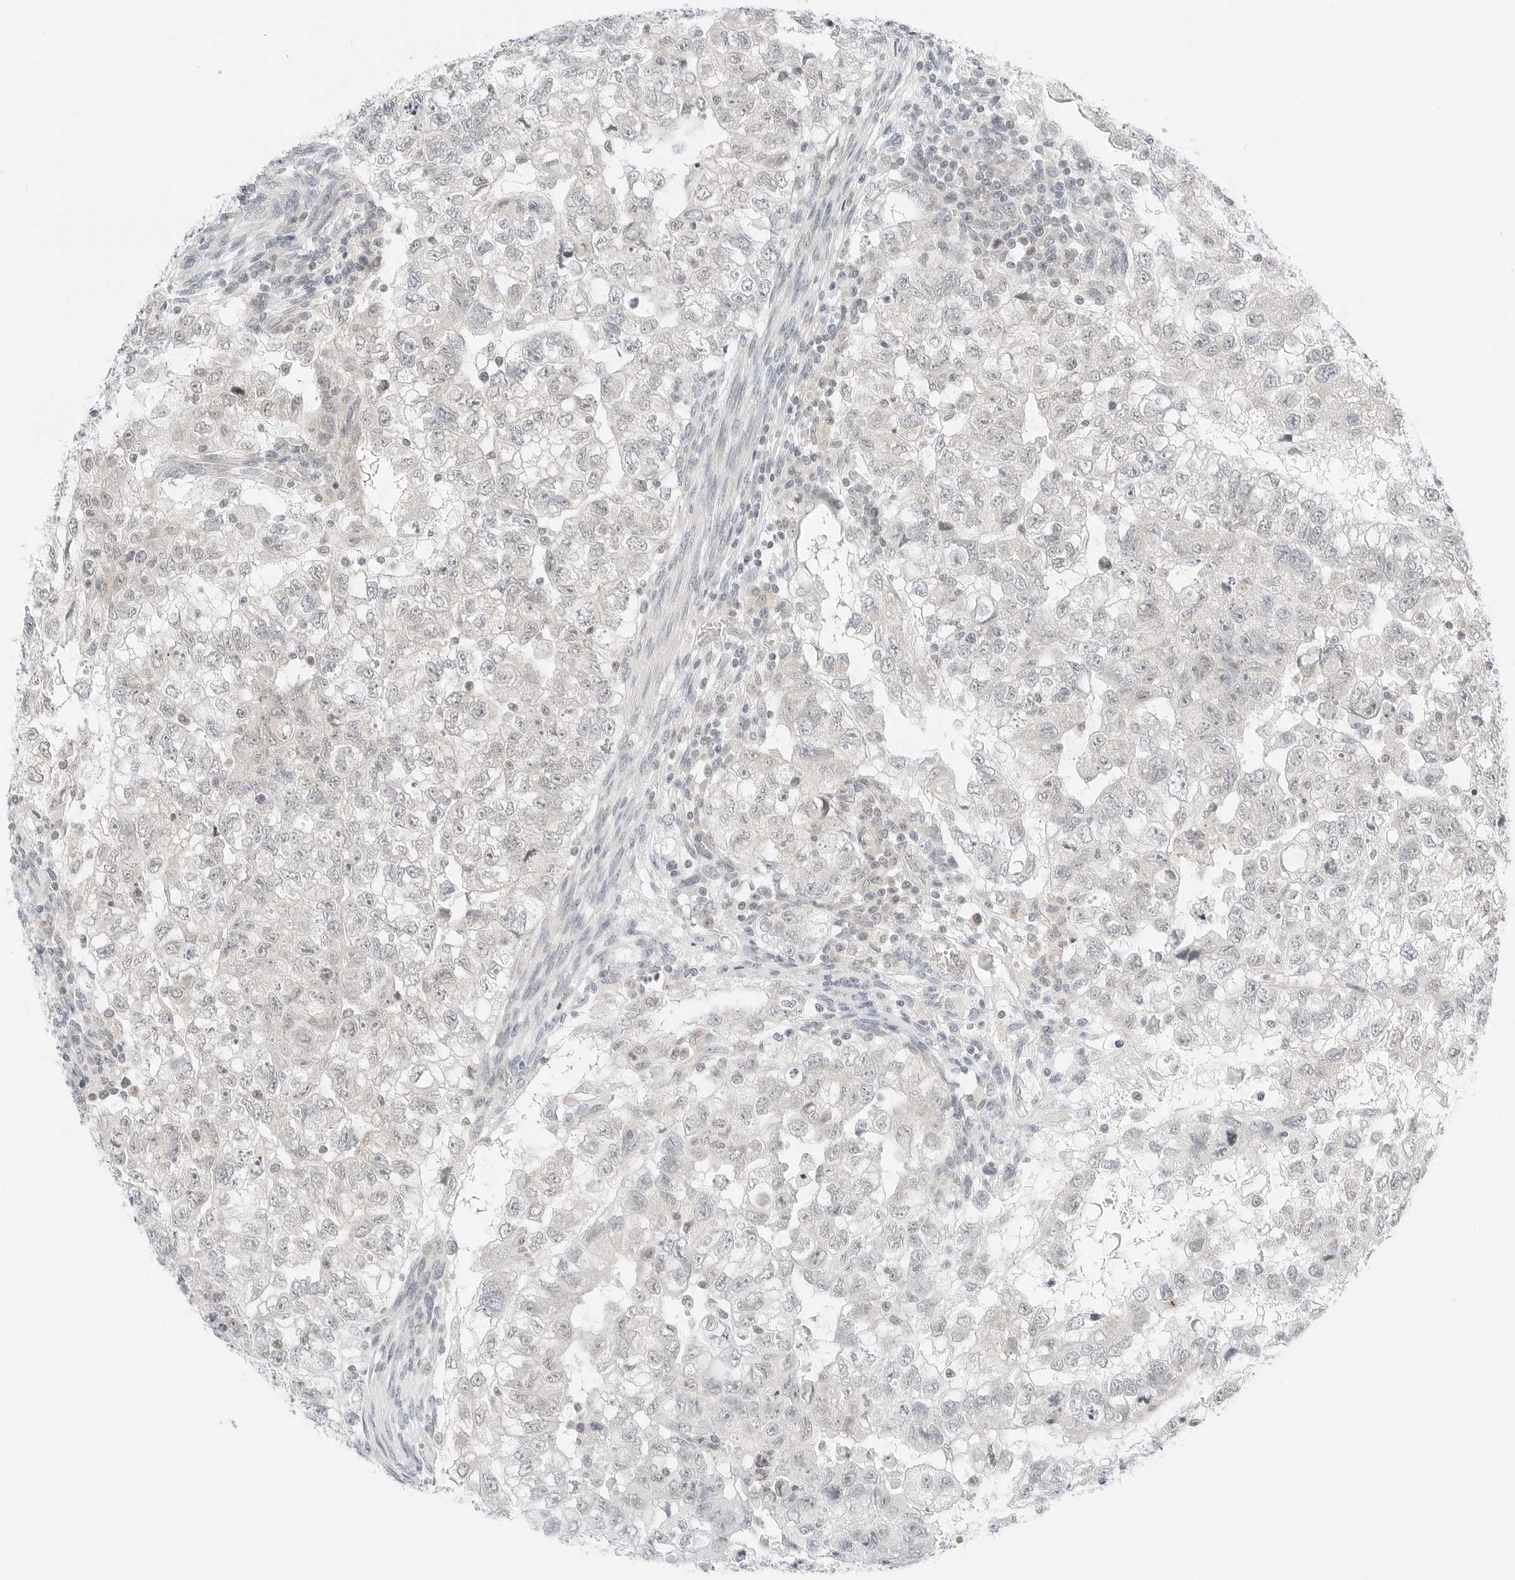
{"staining": {"intensity": "negative", "quantity": "none", "location": "none"}, "tissue": "testis cancer", "cell_type": "Tumor cells", "image_type": "cancer", "snomed": [{"axis": "morphology", "description": "Carcinoma, Embryonal, NOS"}, {"axis": "topography", "description": "Testis"}], "caption": "Immunohistochemistry (IHC) of embryonal carcinoma (testis) demonstrates no positivity in tumor cells.", "gene": "IQCC", "patient": {"sex": "male", "age": 37}}